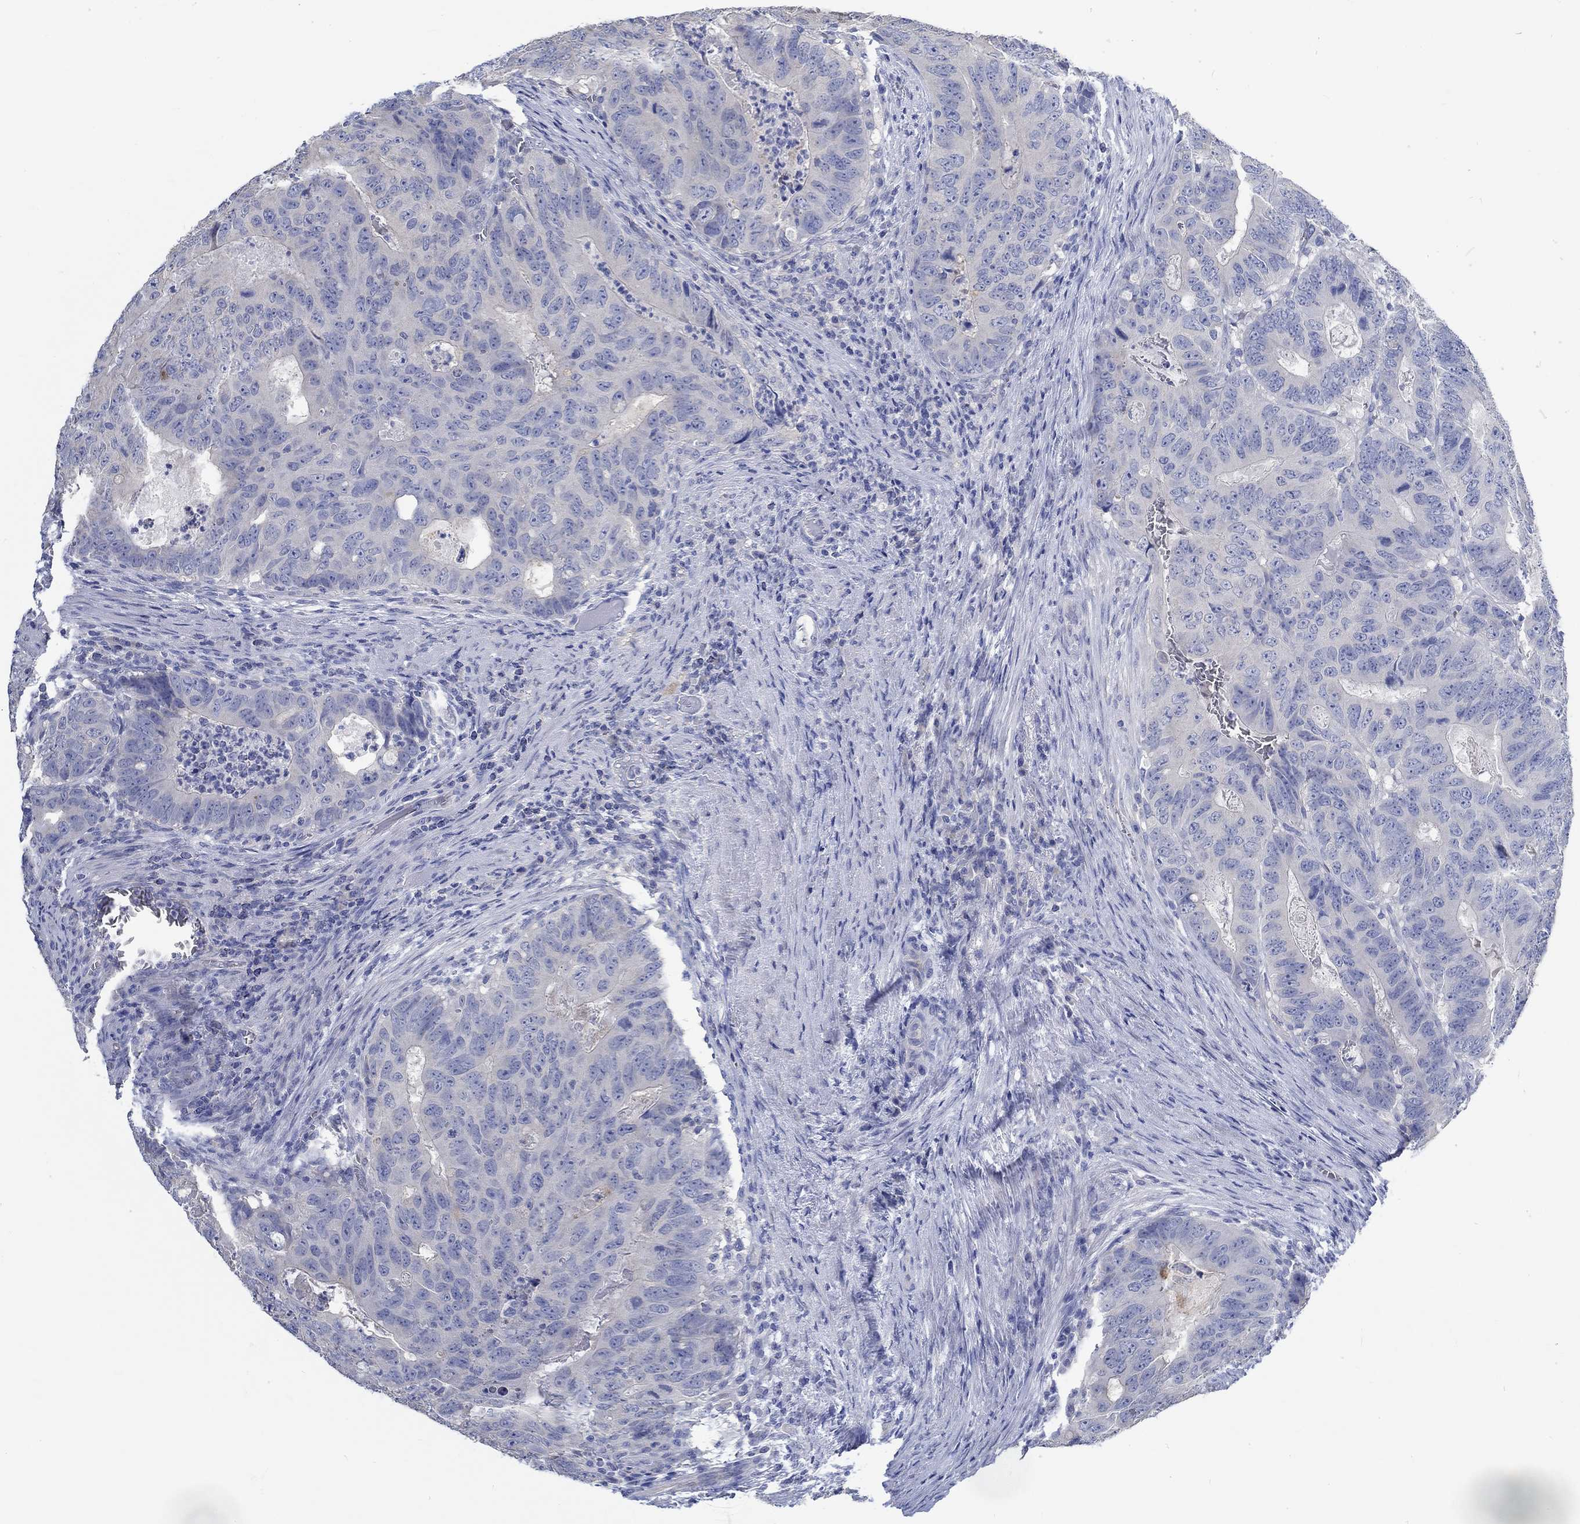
{"staining": {"intensity": "negative", "quantity": "none", "location": "none"}, "tissue": "colorectal cancer", "cell_type": "Tumor cells", "image_type": "cancer", "snomed": [{"axis": "morphology", "description": "Adenocarcinoma, NOS"}, {"axis": "topography", "description": "Colon"}], "caption": "Immunohistochemistry image of neoplastic tissue: human adenocarcinoma (colorectal) stained with DAB (3,3'-diaminobenzidine) displays no significant protein positivity in tumor cells.", "gene": "KCNA1", "patient": {"sex": "male", "age": 79}}